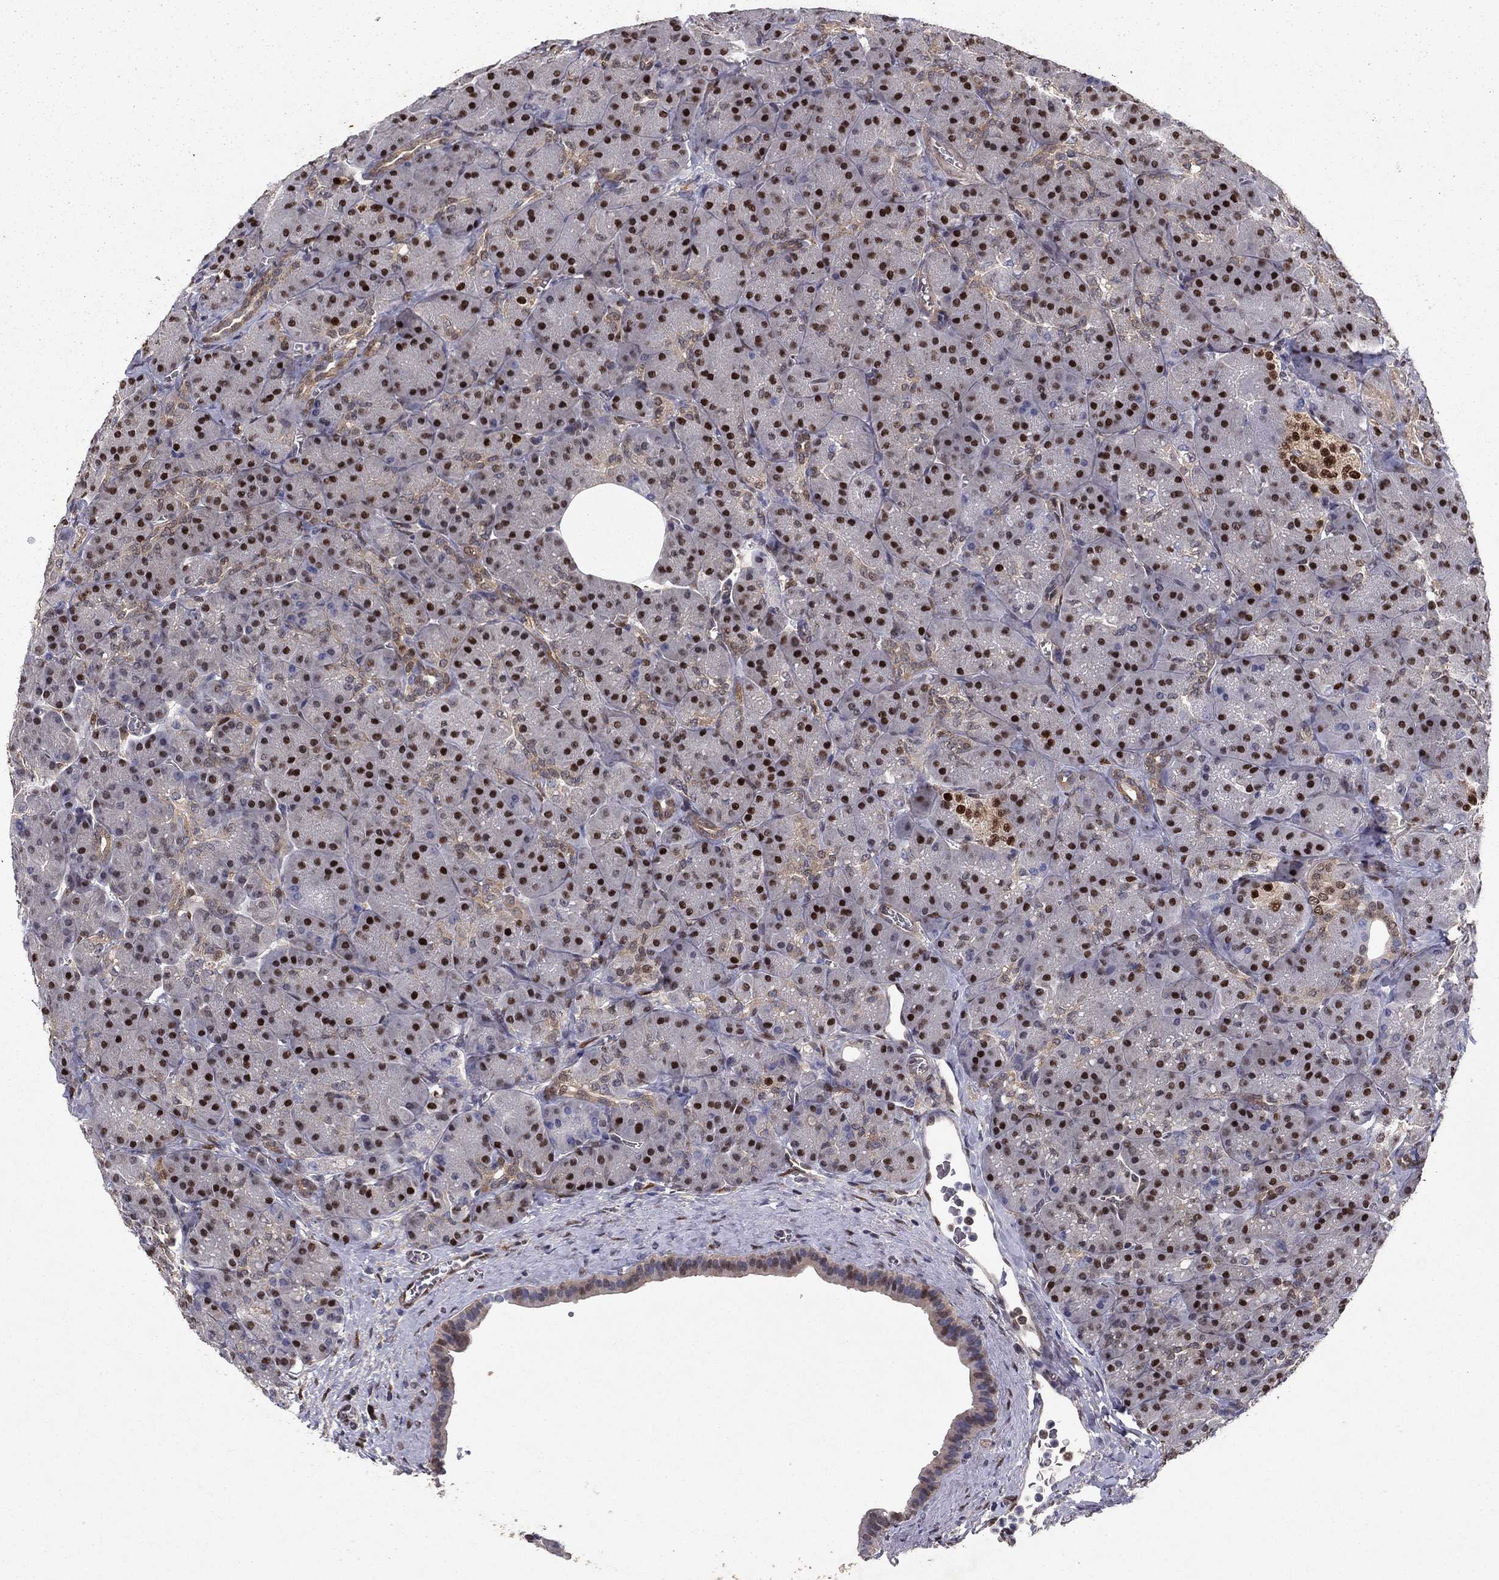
{"staining": {"intensity": "strong", "quantity": ">75%", "location": "nuclear"}, "tissue": "pancreas", "cell_type": "Exocrine glandular cells", "image_type": "normal", "snomed": [{"axis": "morphology", "description": "Normal tissue, NOS"}, {"axis": "topography", "description": "Pancreas"}], "caption": "This is a photomicrograph of IHC staining of unremarkable pancreas, which shows strong positivity in the nuclear of exocrine glandular cells.", "gene": "CRTC1", "patient": {"sex": "male", "age": 57}}